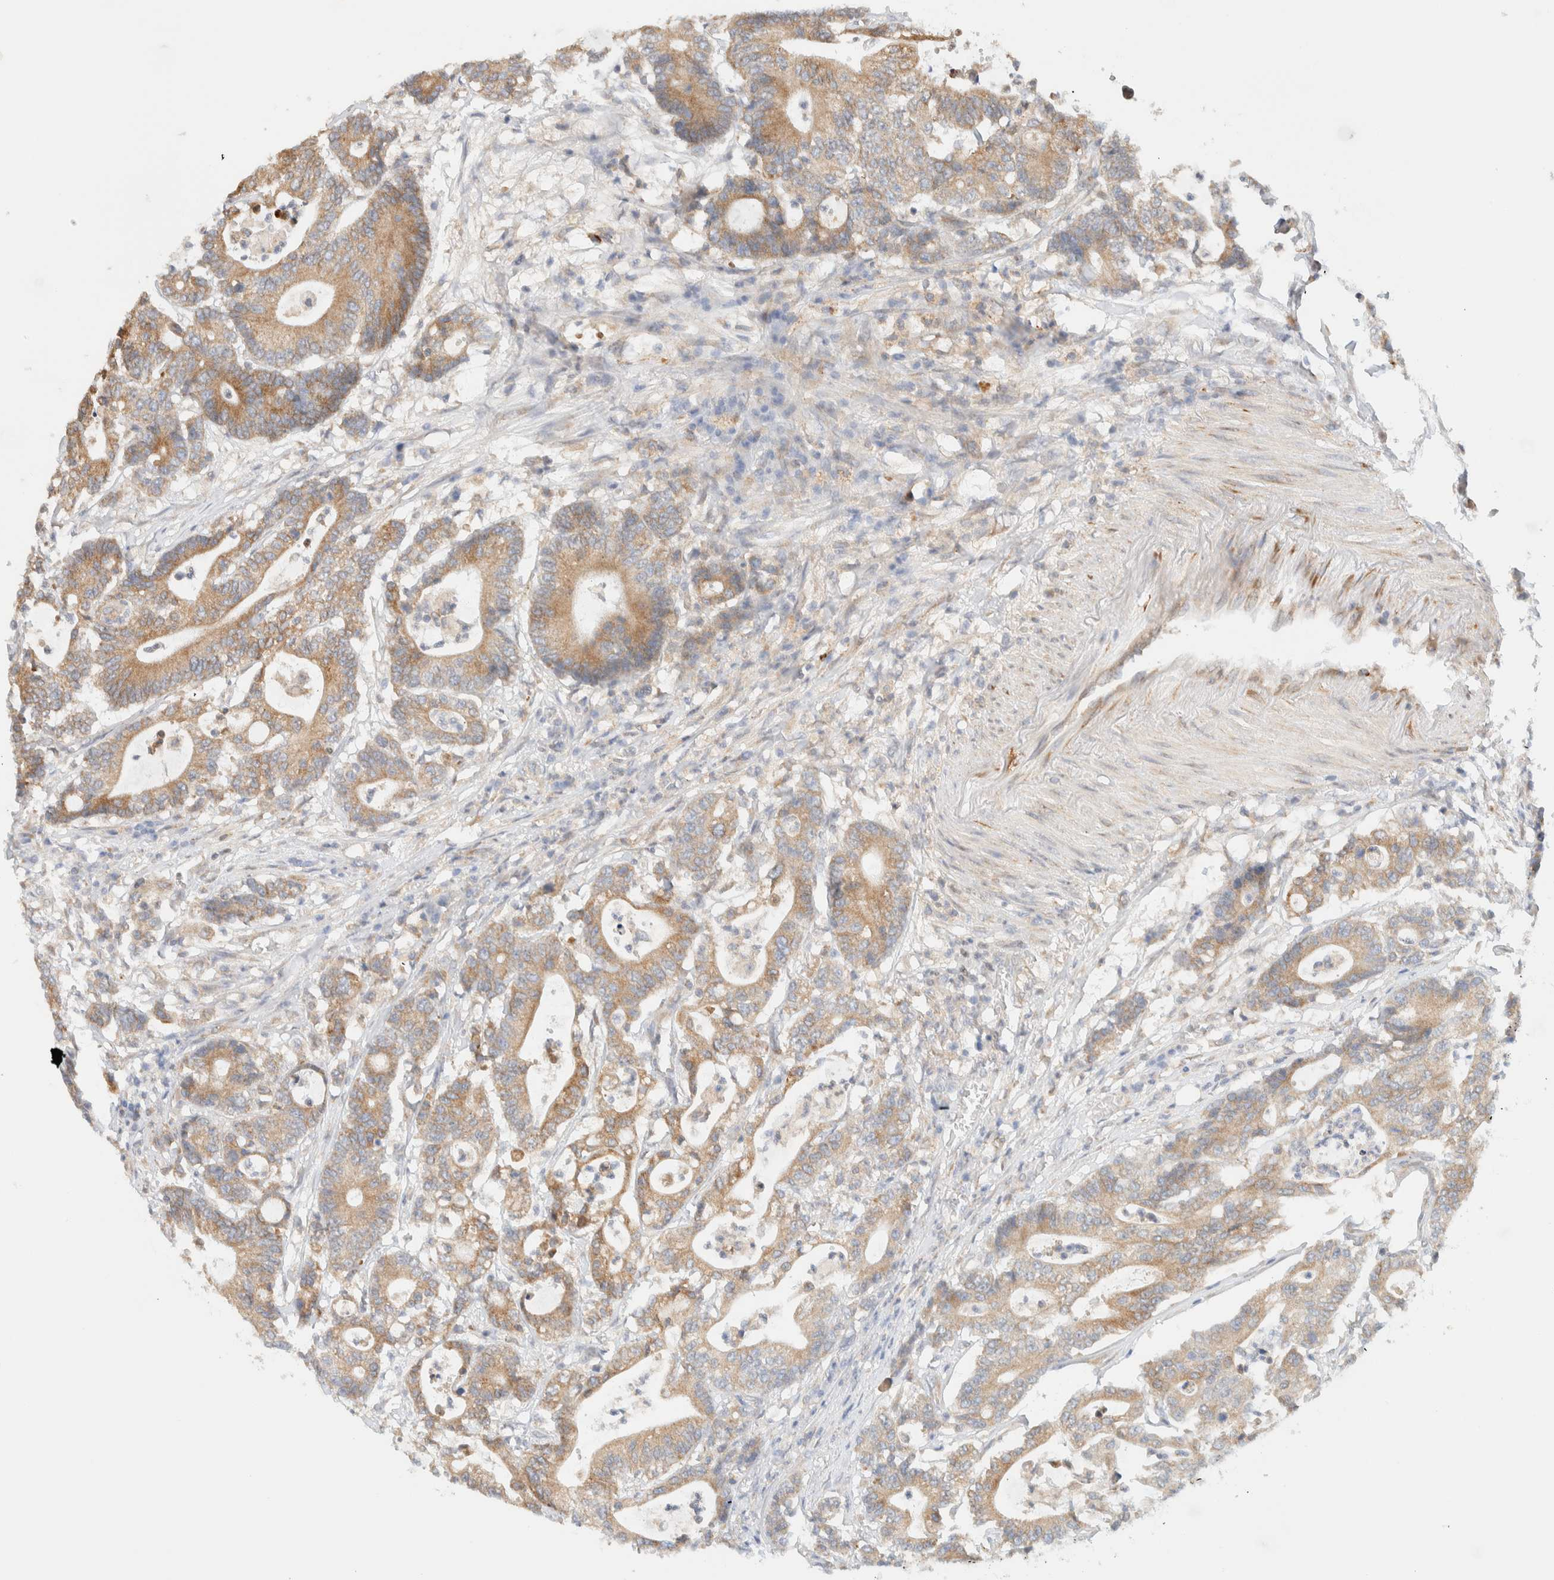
{"staining": {"intensity": "moderate", "quantity": ">75%", "location": "cytoplasmic/membranous"}, "tissue": "colorectal cancer", "cell_type": "Tumor cells", "image_type": "cancer", "snomed": [{"axis": "morphology", "description": "Adenocarcinoma, NOS"}, {"axis": "topography", "description": "Colon"}], "caption": "Moderate cytoplasmic/membranous protein expression is appreciated in about >75% of tumor cells in adenocarcinoma (colorectal).", "gene": "NT5C", "patient": {"sex": "female", "age": 84}}